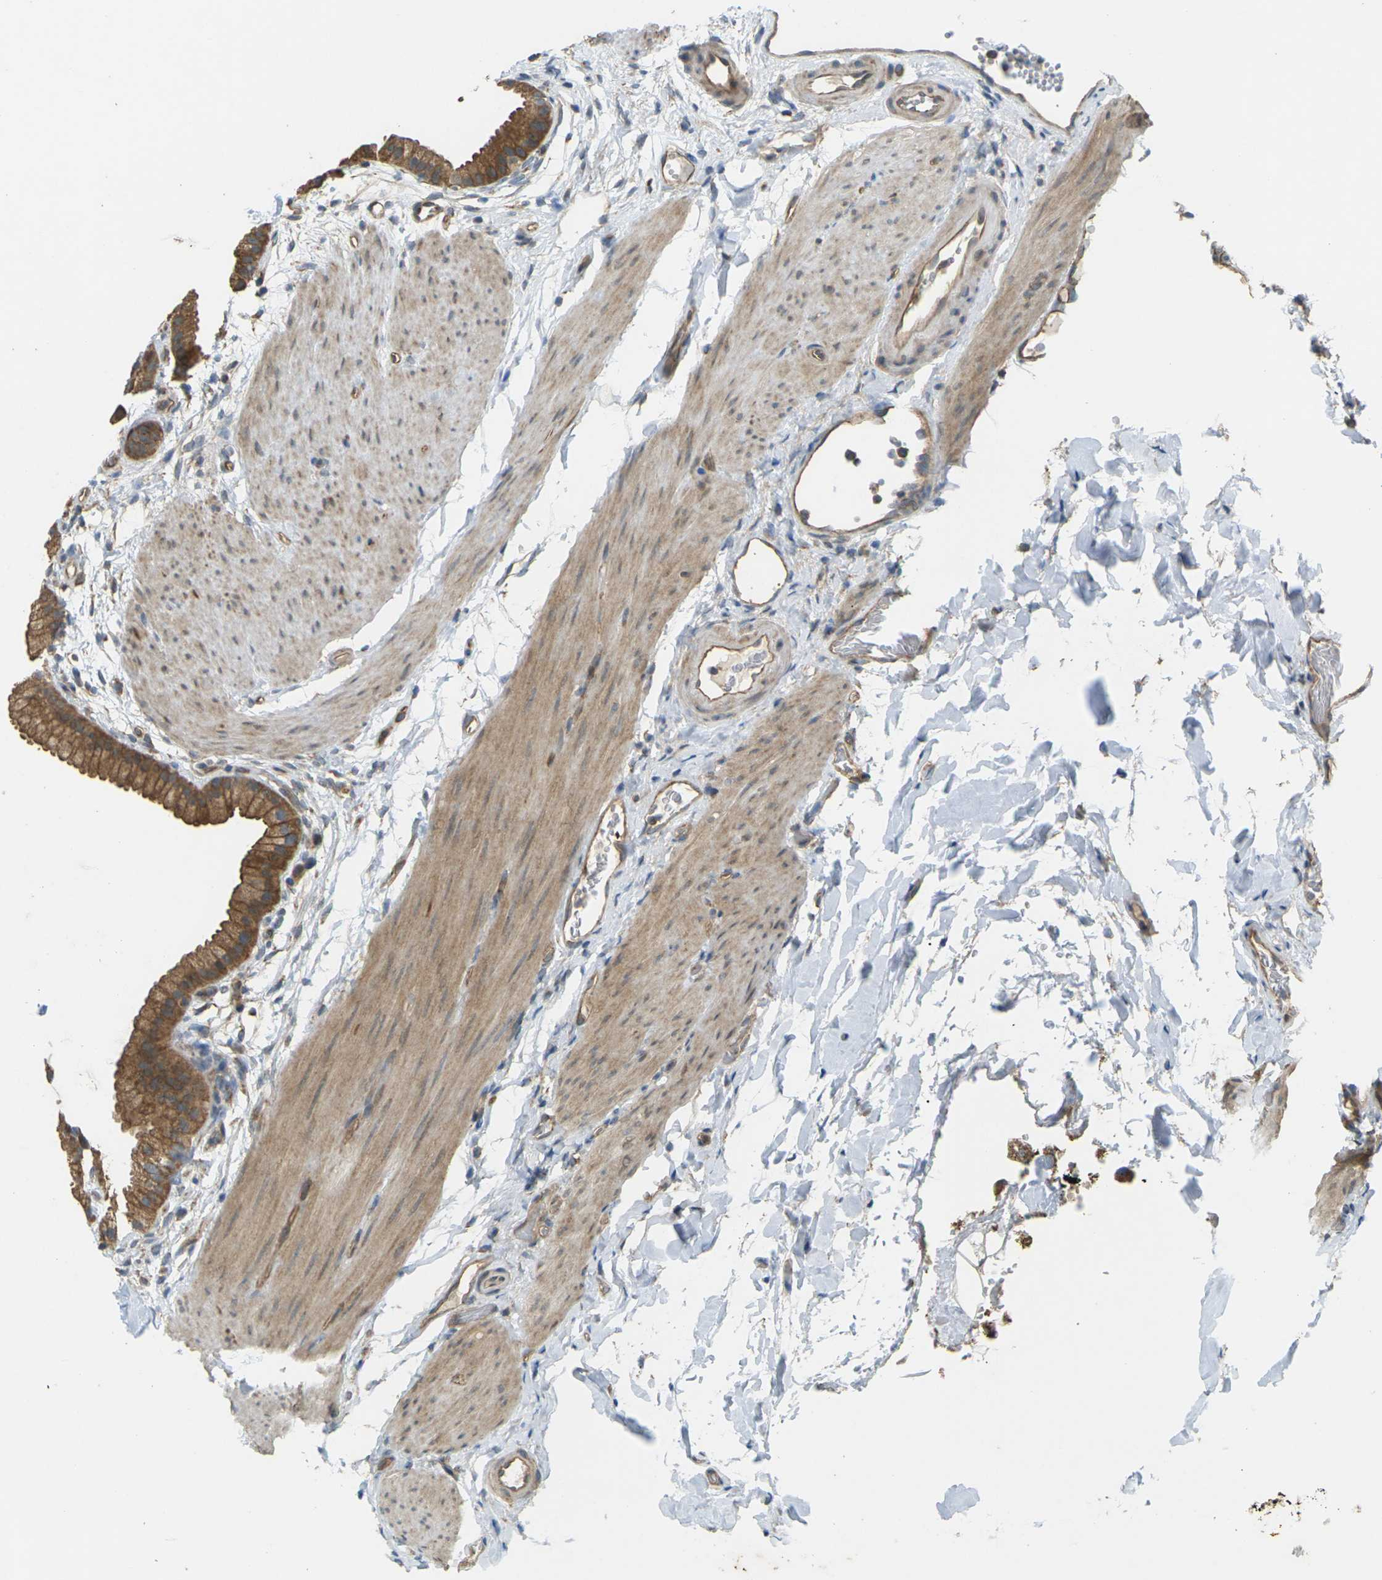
{"staining": {"intensity": "moderate", "quantity": ">75%", "location": "cytoplasmic/membranous"}, "tissue": "gallbladder", "cell_type": "Glandular cells", "image_type": "normal", "snomed": [{"axis": "morphology", "description": "Normal tissue, NOS"}, {"axis": "topography", "description": "Gallbladder"}], "caption": "Moderate cytoplasmic/membranous expression is present in approximately >75% of glandular cells in unremarkable gallbladder.", "gene": "KSR1", "patient": {"sex": "female", "age": 64}}